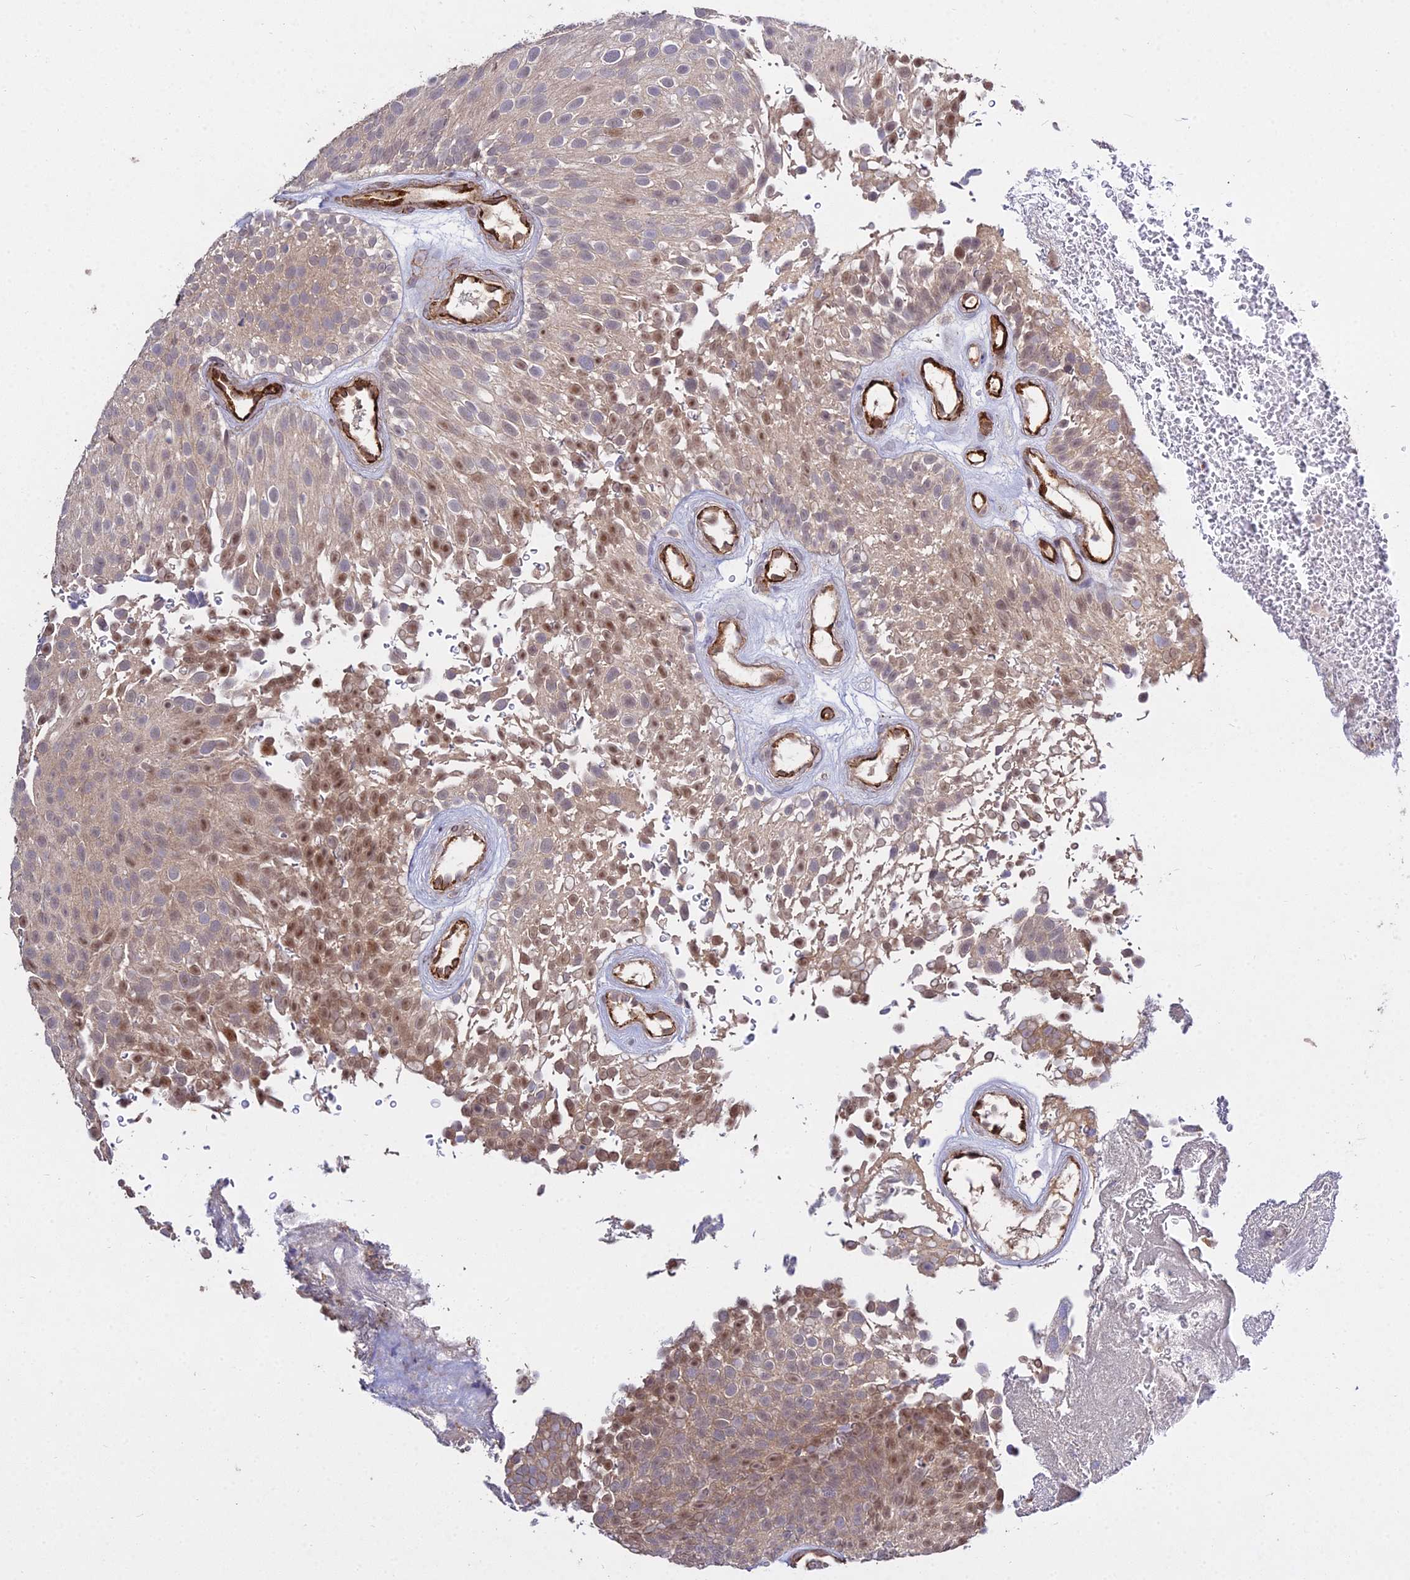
{"staining": {"intensity": "moderate", "quantity": "25%-75%", "location": "cytoplasmic/membranous,nuclear"}, "tissue": "urothelial cancer", "cell_type": "Tumor cells", "image_type": "cancer", "snomed": [{"axis": "morphology", "description": "Urothelial carcinoma, Low grade"}, {"axis": "topography", "description": "Urinary bladder"}], "caption": "A histopathology image of human low-grade urothelial carcinoma stained for a protein displays moderate cytoplasmic/membranous and nuclear brown staining in tumor cells. (IHC, brightfield microscopy, high magnification).", "gene": "GRTP1", "patient": {"sex": "male", "age": 78}}